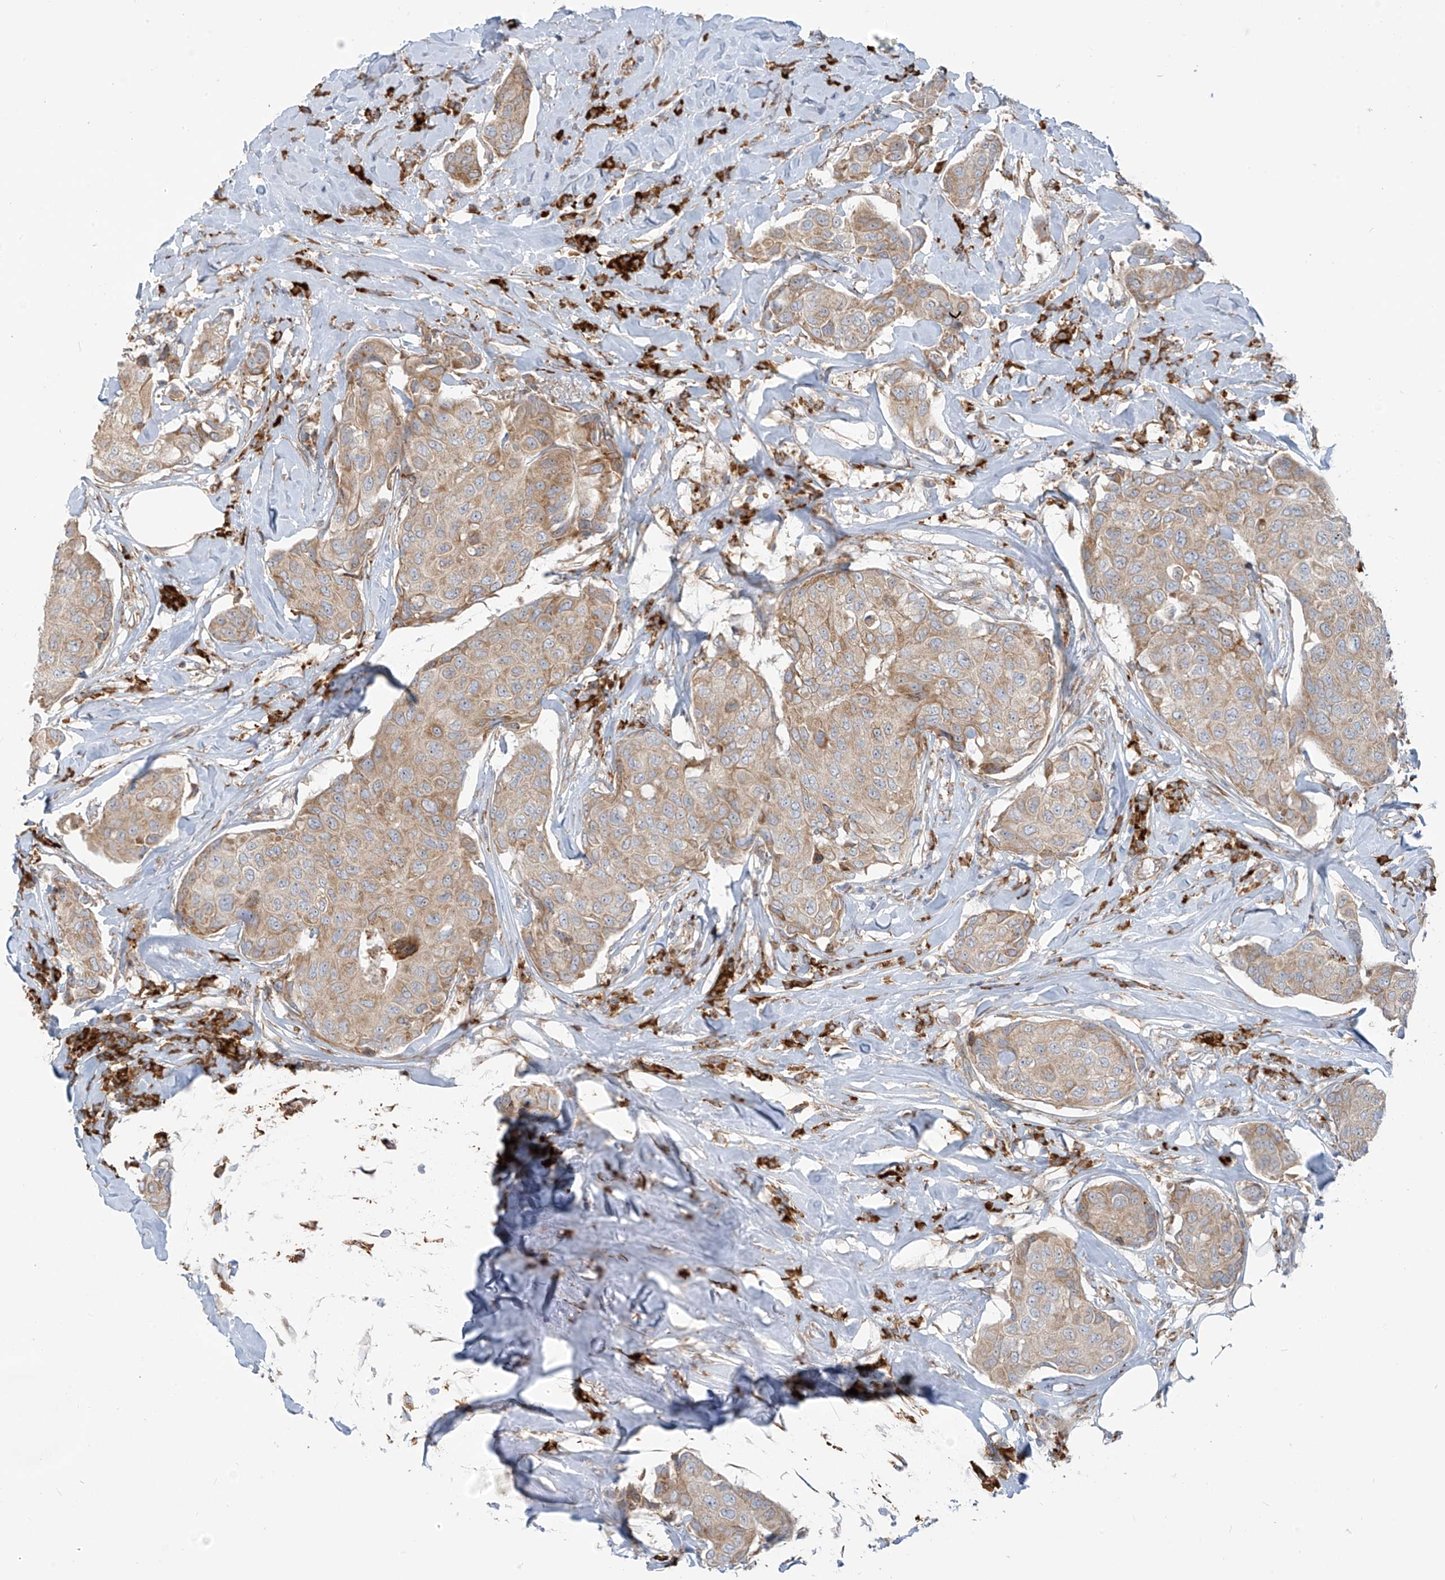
{"staining": {"intensity": "weak", "quantity": ">75%", "location": "cytoplasmic/membranous"}, "tissue": "breast cancer", "cell_type": "Tumor cells", "image_type": "cancer", "snomed": [{"axis": "morphology", "description": "Duct carcinoma"}, {"axis": "topography", "description": "Breast"}], "caption": "Immunohistochemical staining of breast infiltrating ductal carcinoma exhibits weak cytoplasmic/membranous protein staining in approximately >75% of tumor cells. (Stains: DAB in brown, nuclei in blue, Microscopy: brightfield microscopy at high magnification).", "gene": "KATNIP", "patient": {"sex": "female", "age": 80}}